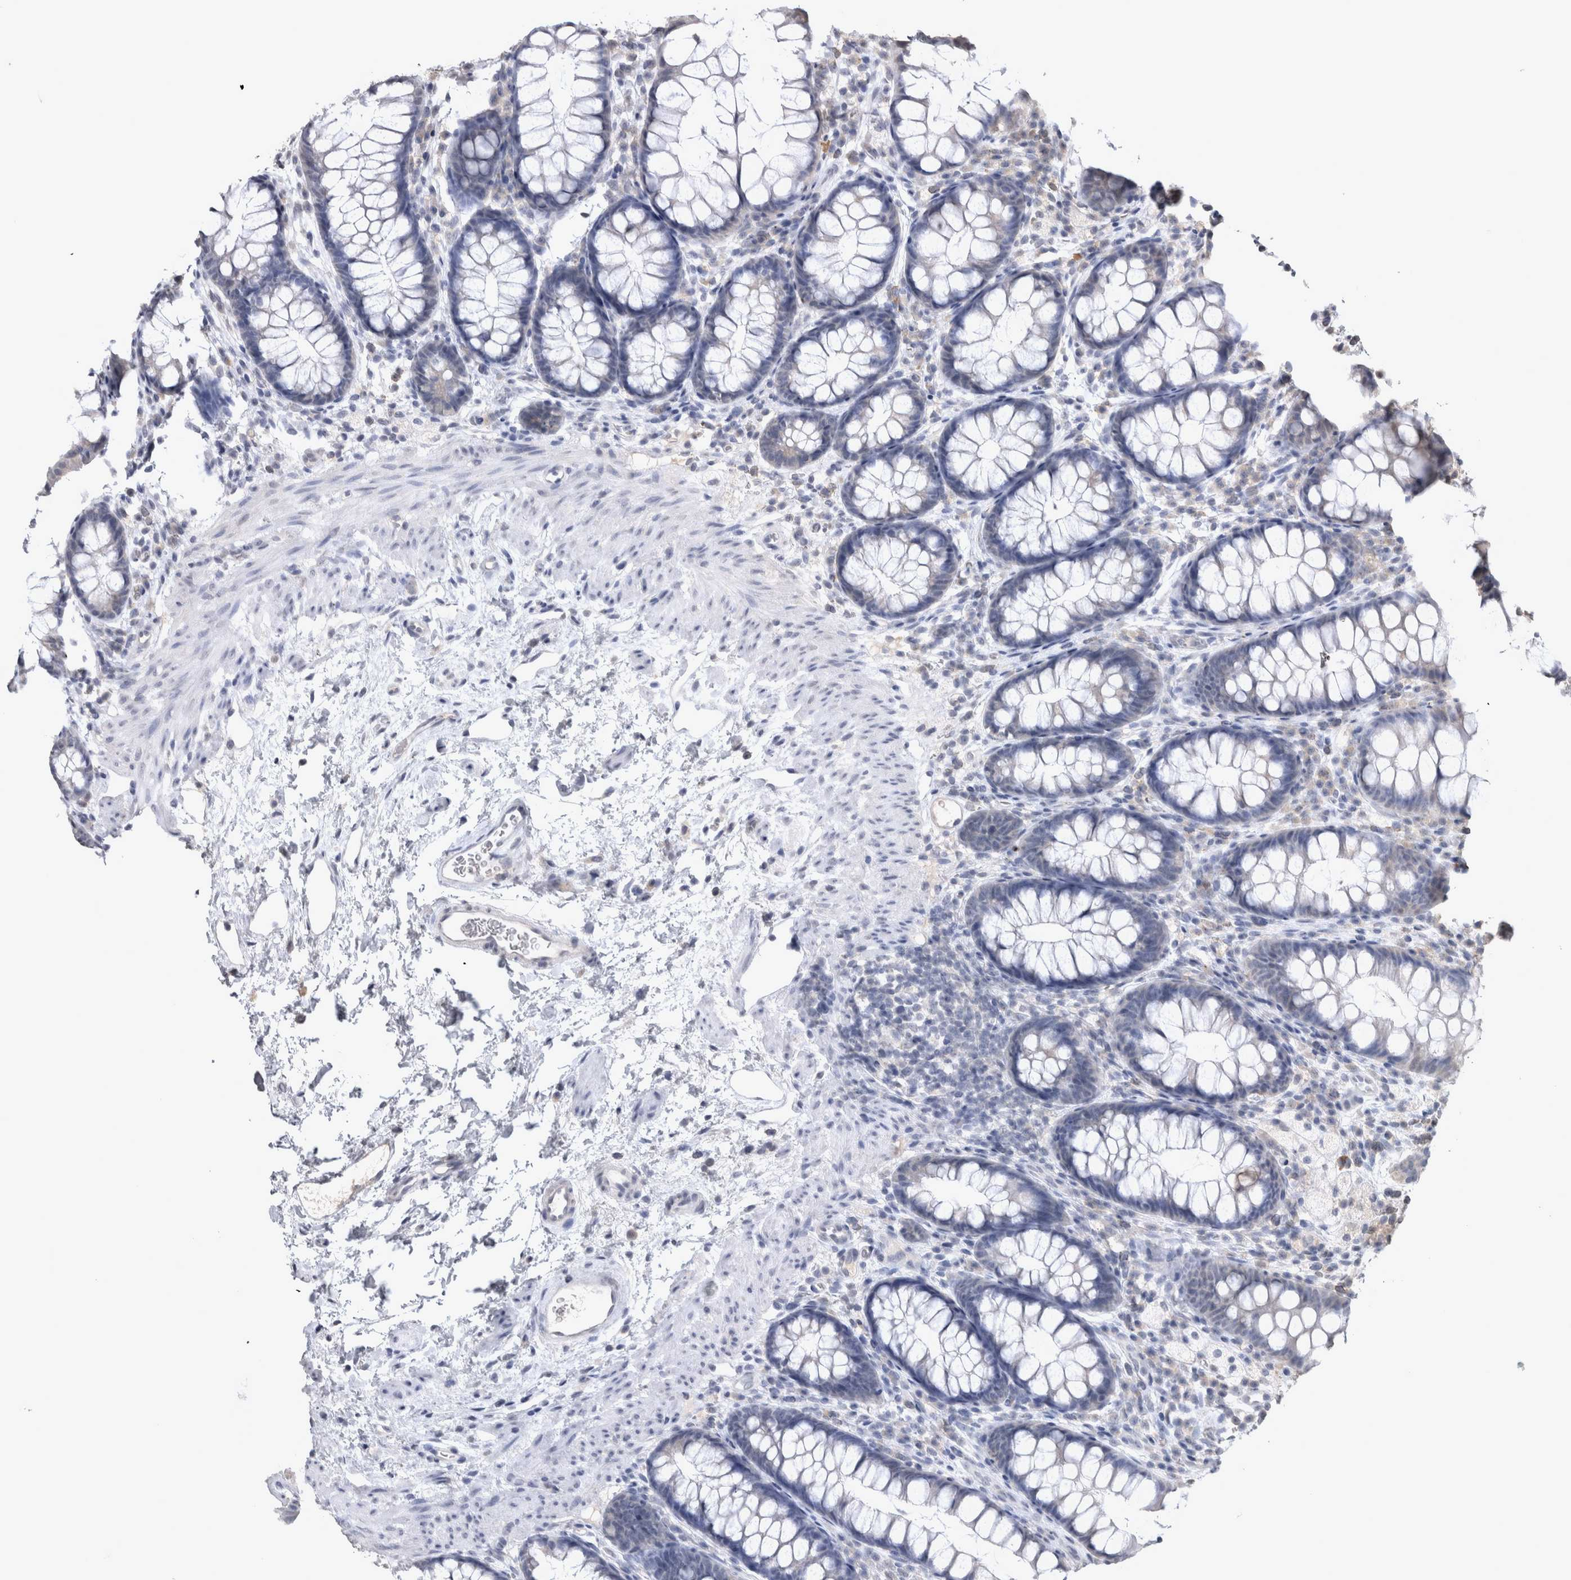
{"staining": {"intensity": "negative", "quantity": "none", "location": "none"}, "tissue": "colon", "cell_type": "Endothelial cells", "image_type": "normal", "snomed": [{"axis": "morphology", "description": "Normal tissue, NOS"}, {"axis": "topography", "description": "Colon"}], "caption": "Immunohistochemistry (IHC) photomicrograph of unremarkable colon: colon stained with DAB demonstrates no significant protein expression in endothelial cells.", "gene": "WNT7A", "patient": {"sex": "female", "age": 62}}